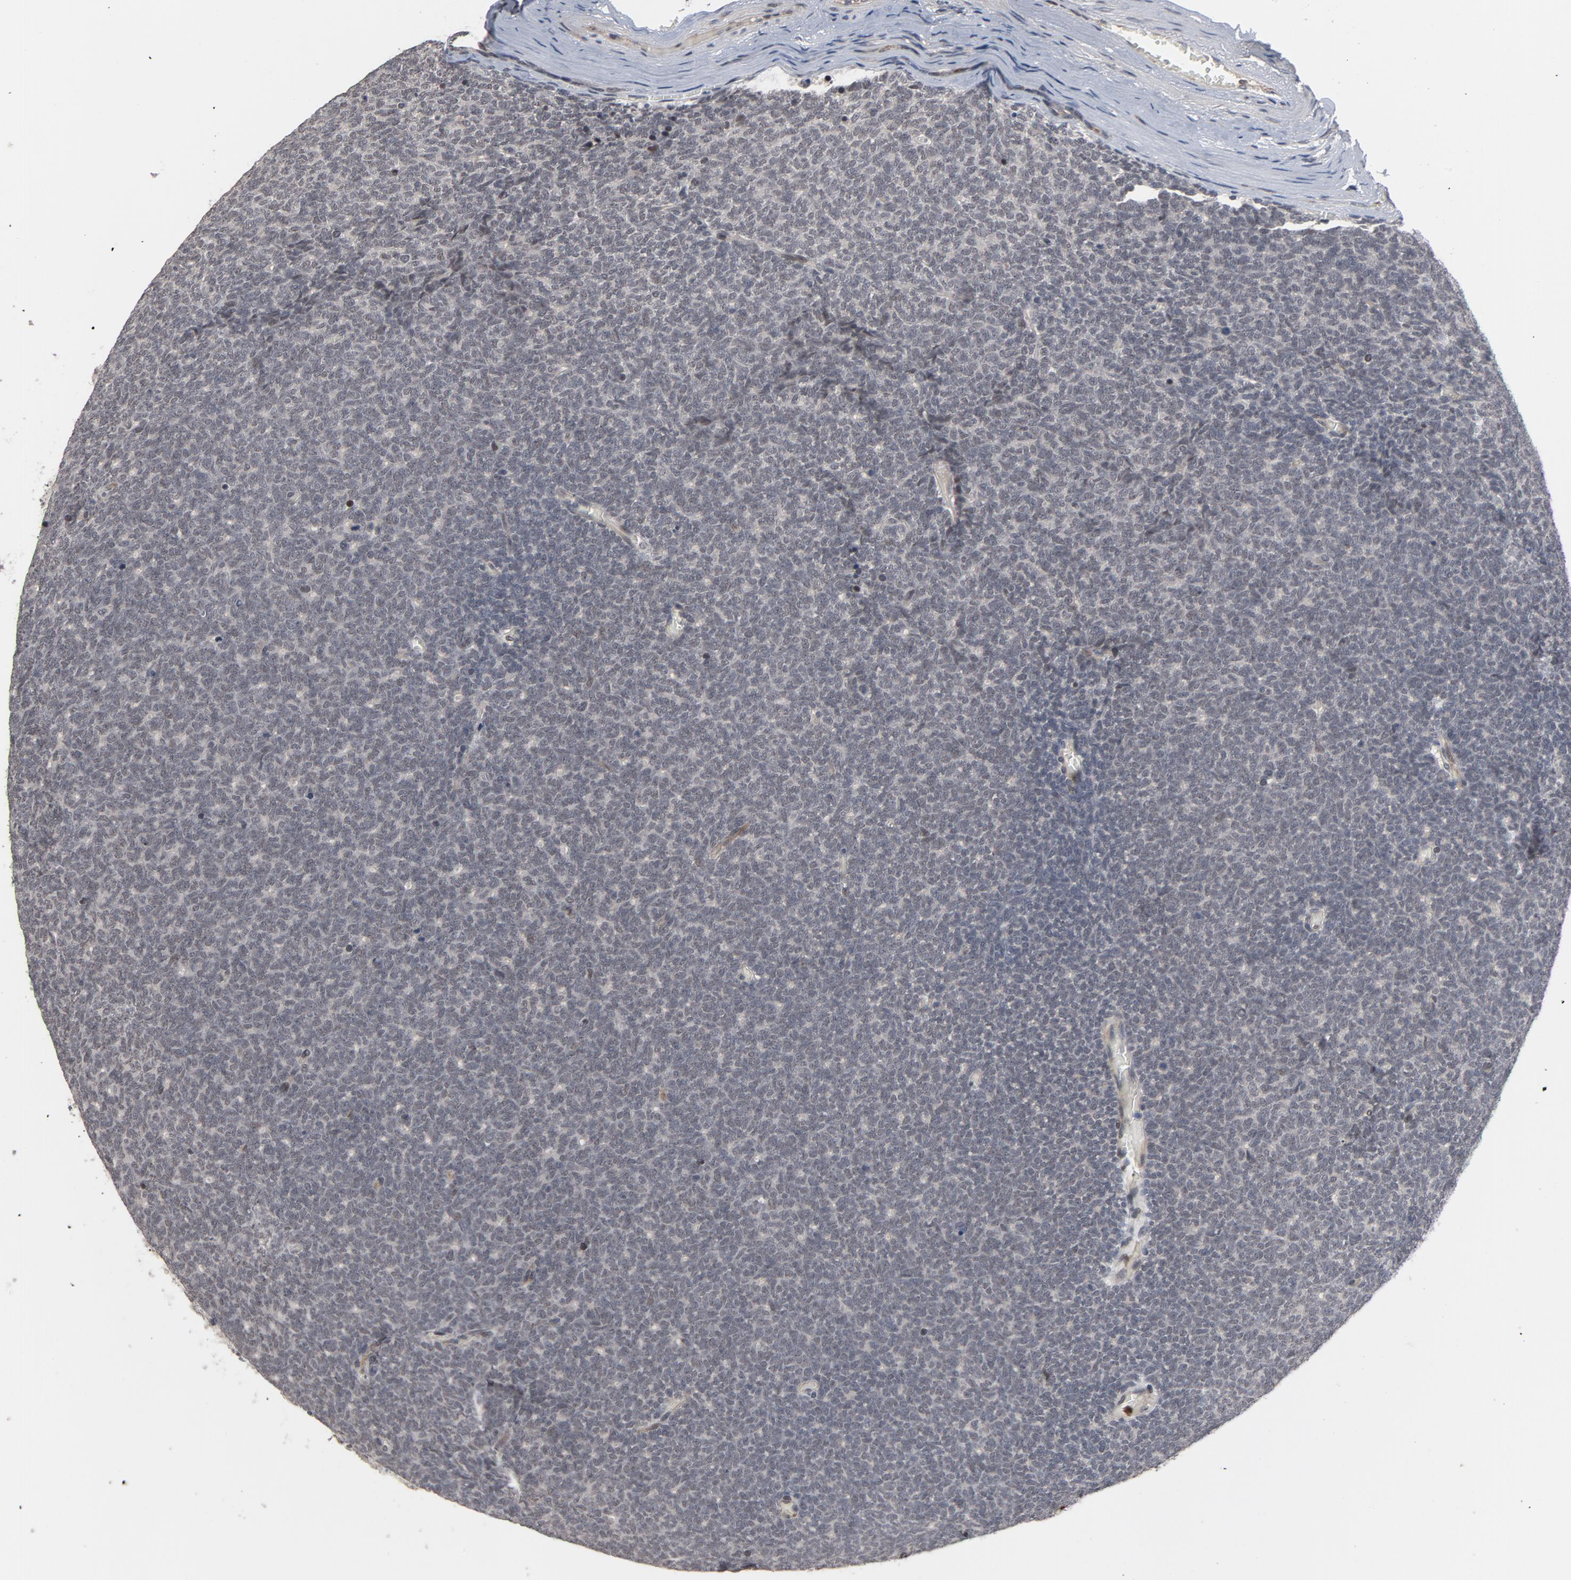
{"staining": {"intensity": "negative", "quantity": "none", "location": "none"}, "tissue": "renal cancer", "cell_type": "Tumor cells", "image_type": "cancer", "snomed": [{"axis": "morphology", "description": "Neoplasm, malignant, NOS"}, {"axis": "topography", "description": "Kidney"}], "caption": "The histopathology image shows no staining of tumor cells in renal cancer.", "gene": "RTL5", "patient": {"sex": "male", "age": 28}}